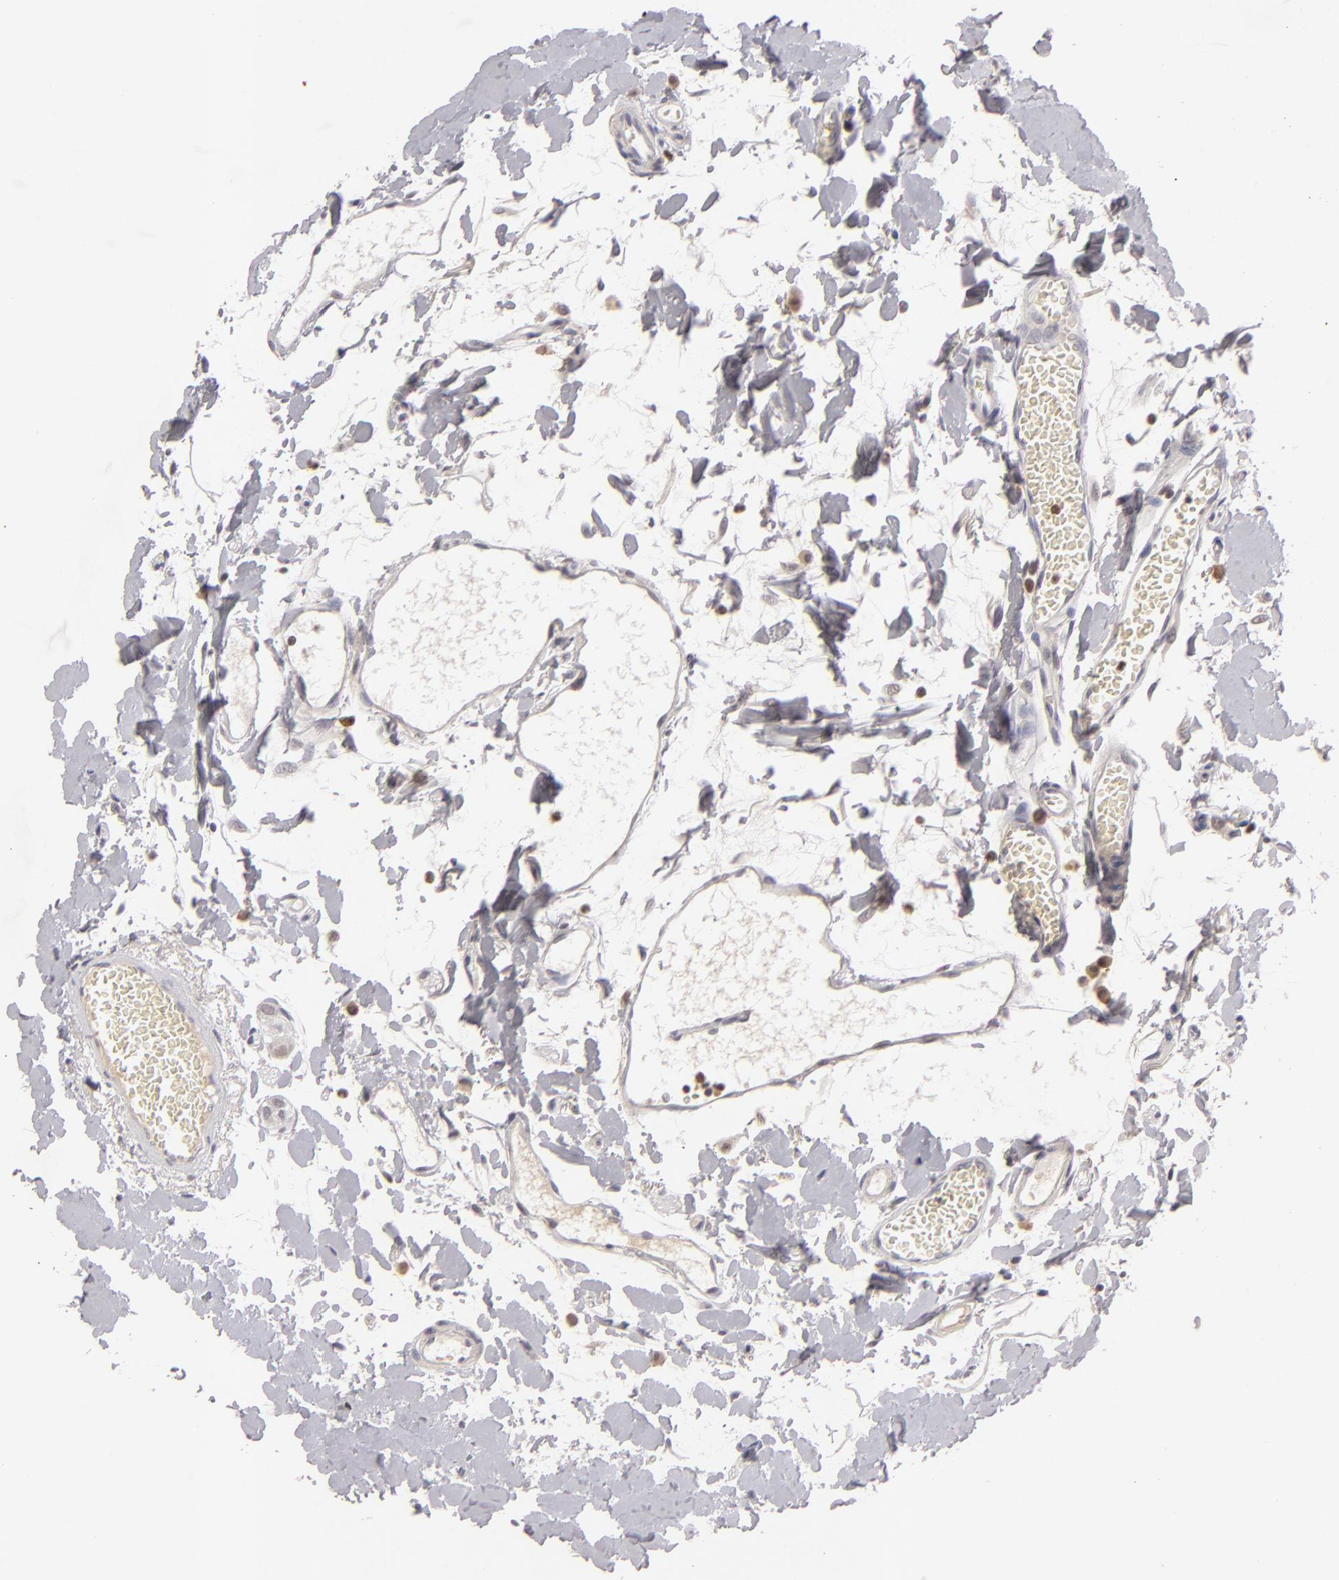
{"staining": {"intensity": "weak", "quantity": "25%-75%", "location": "nuclear"}, "tissue": "small intestine", "cell_type": "Glandular cells", "image_type": "normal", "snomed": [{"axis": "morphology", "description": "Normal tissue, NOS"}, {"axis": "topography", "description": "Small intestine"}], "caption": "Immunohistochemistry (IHC) histopathology image of benign small intestine: human small intestine stained using IHC displays low levels of weak protein expression localized specifically in the nuclear of glandular cells, appearing as a nuclear brown color.", "gene": "FEN1", "patient": {"sex": "female", "age": 61}}